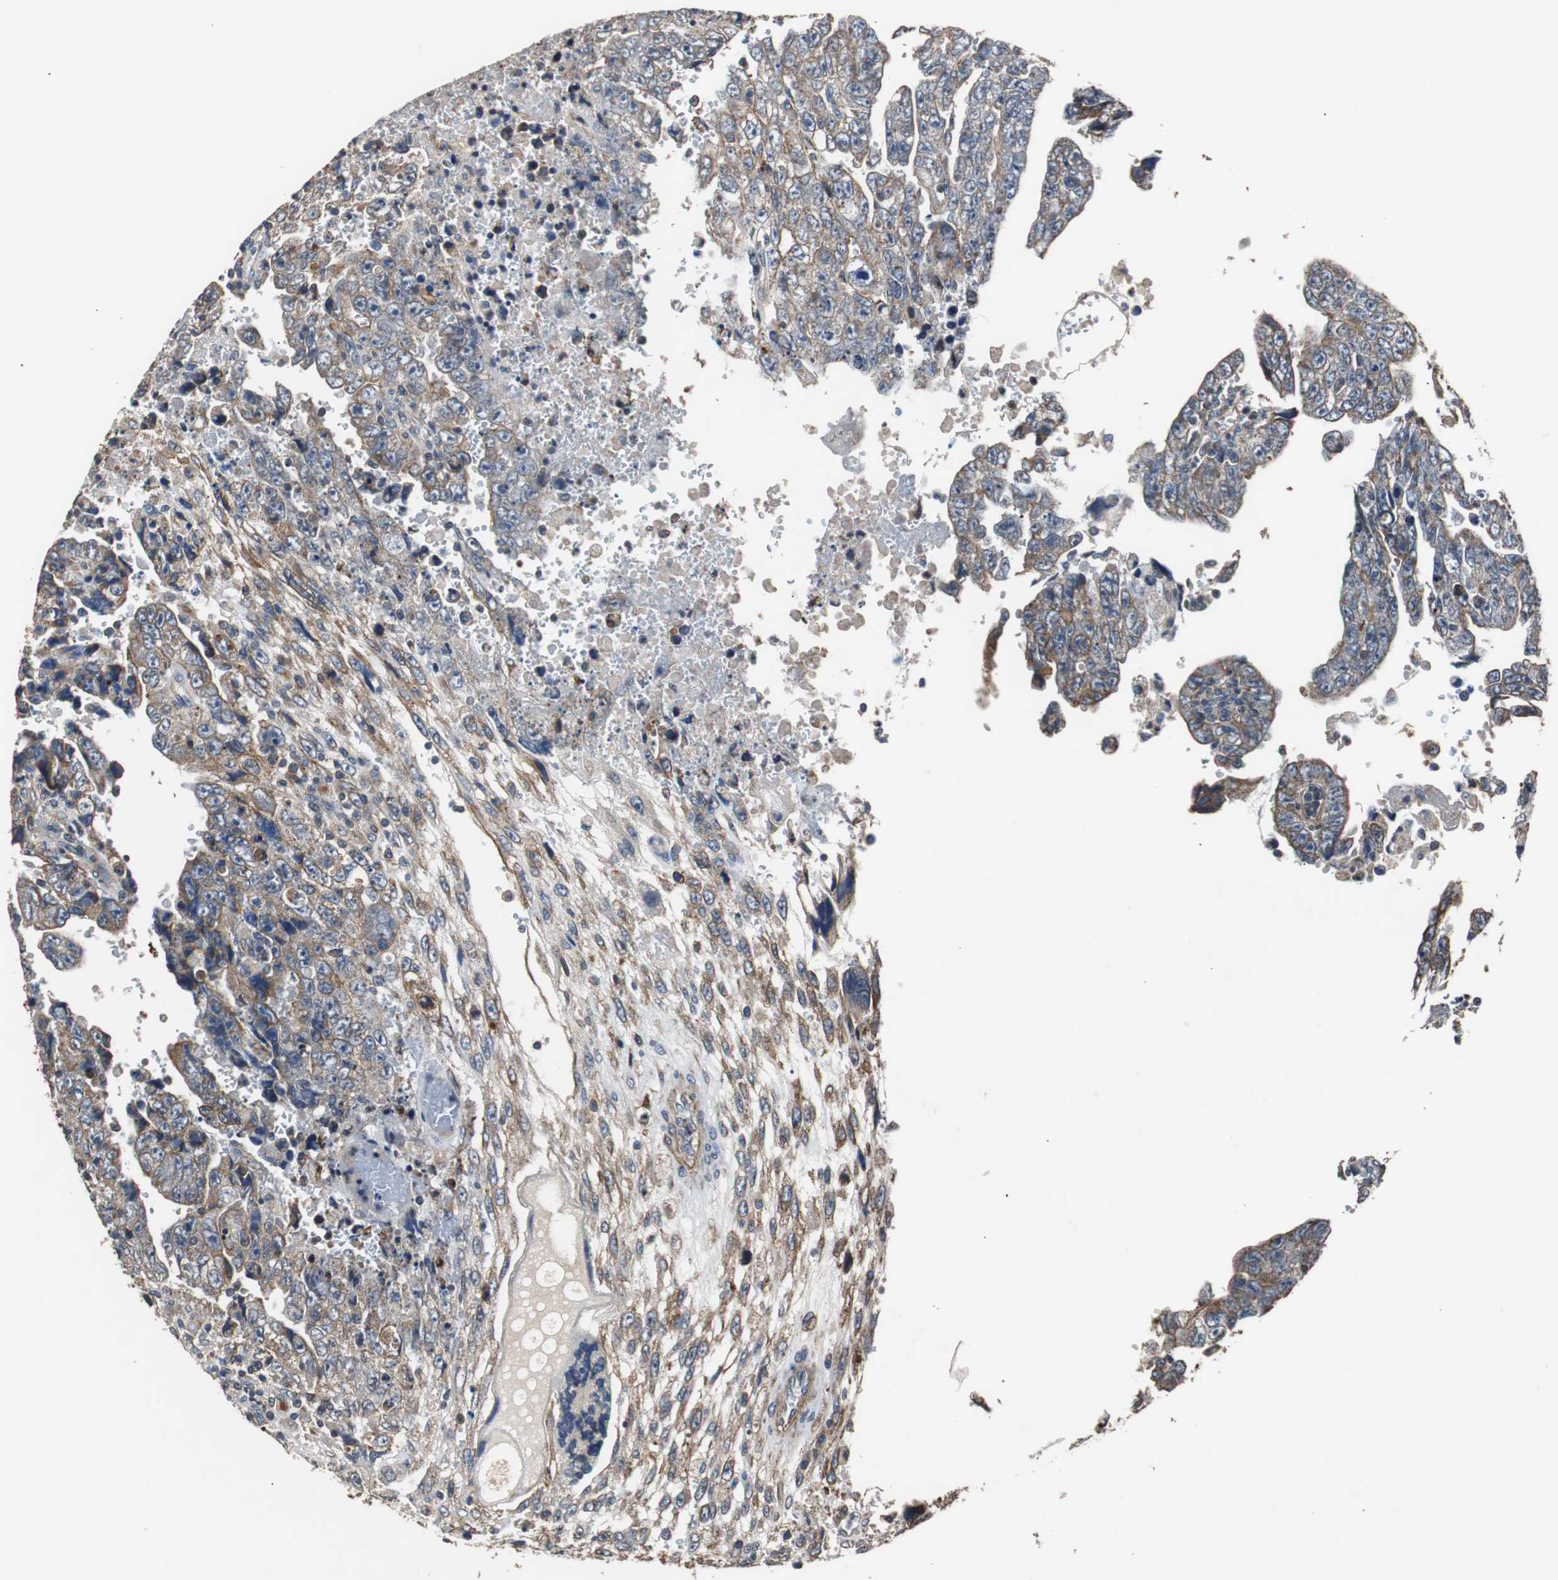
{"staining": {"intensity": "moderate", "quantity": ">75%", "location": "cytoplasmic/membranous"}, "tissue": "testis cancer", "cell_type": "Tumor cells", "image_type": "cancer", "snomed": [{"axis": "morphology", "description": "Carcinoma, Embryonal, NOS"}, {"axis": "topography", "description": "Testis"}], "caption": "Tumor cells show medium levels of moderate cytoplasmic/membranous expression in about >75% of cells in testis embryonal carcinoma.", "gene": "PITRM1", "patient": {"sex": "male", "age": 28}}